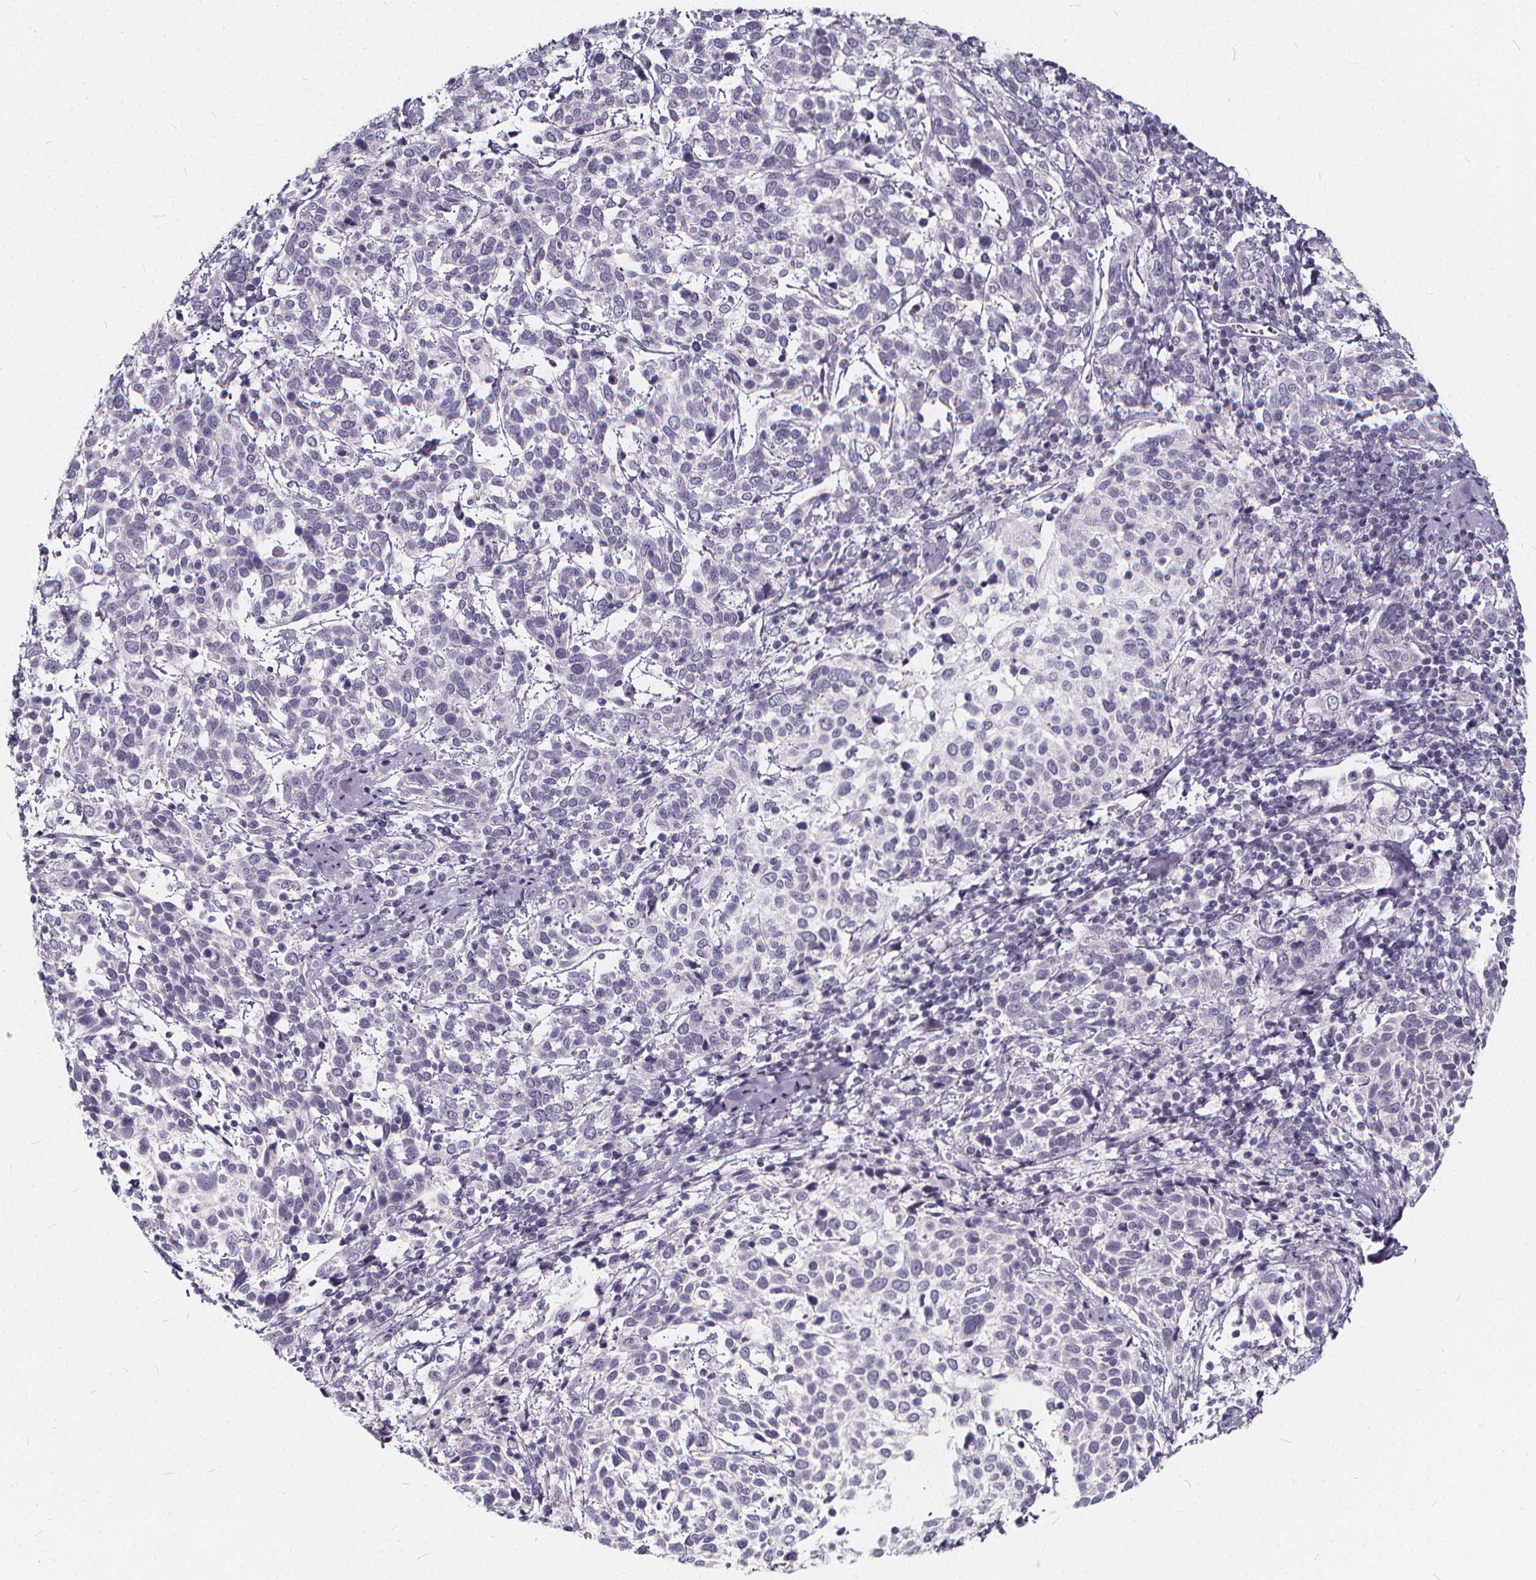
{"staining": {"intensity": "negative", "quantity": "none", "location": "none"}, "tissue": "cervical cancer", "cell_type": "Tumor cells", "image_type": "cancer", "snomed": [{"axis": "morphology", "description": "Squamous cell carcinoma, NOS"}, {"axis": "topography", "description": "Cervix"}], "caption": "Human squamous cell carcinoma (cervical) stained for a protein using immunohistochemistry shows no staining in tumor cells.", "gene": "SPEF2", "patient": {"sex": "female", "age": 61}}